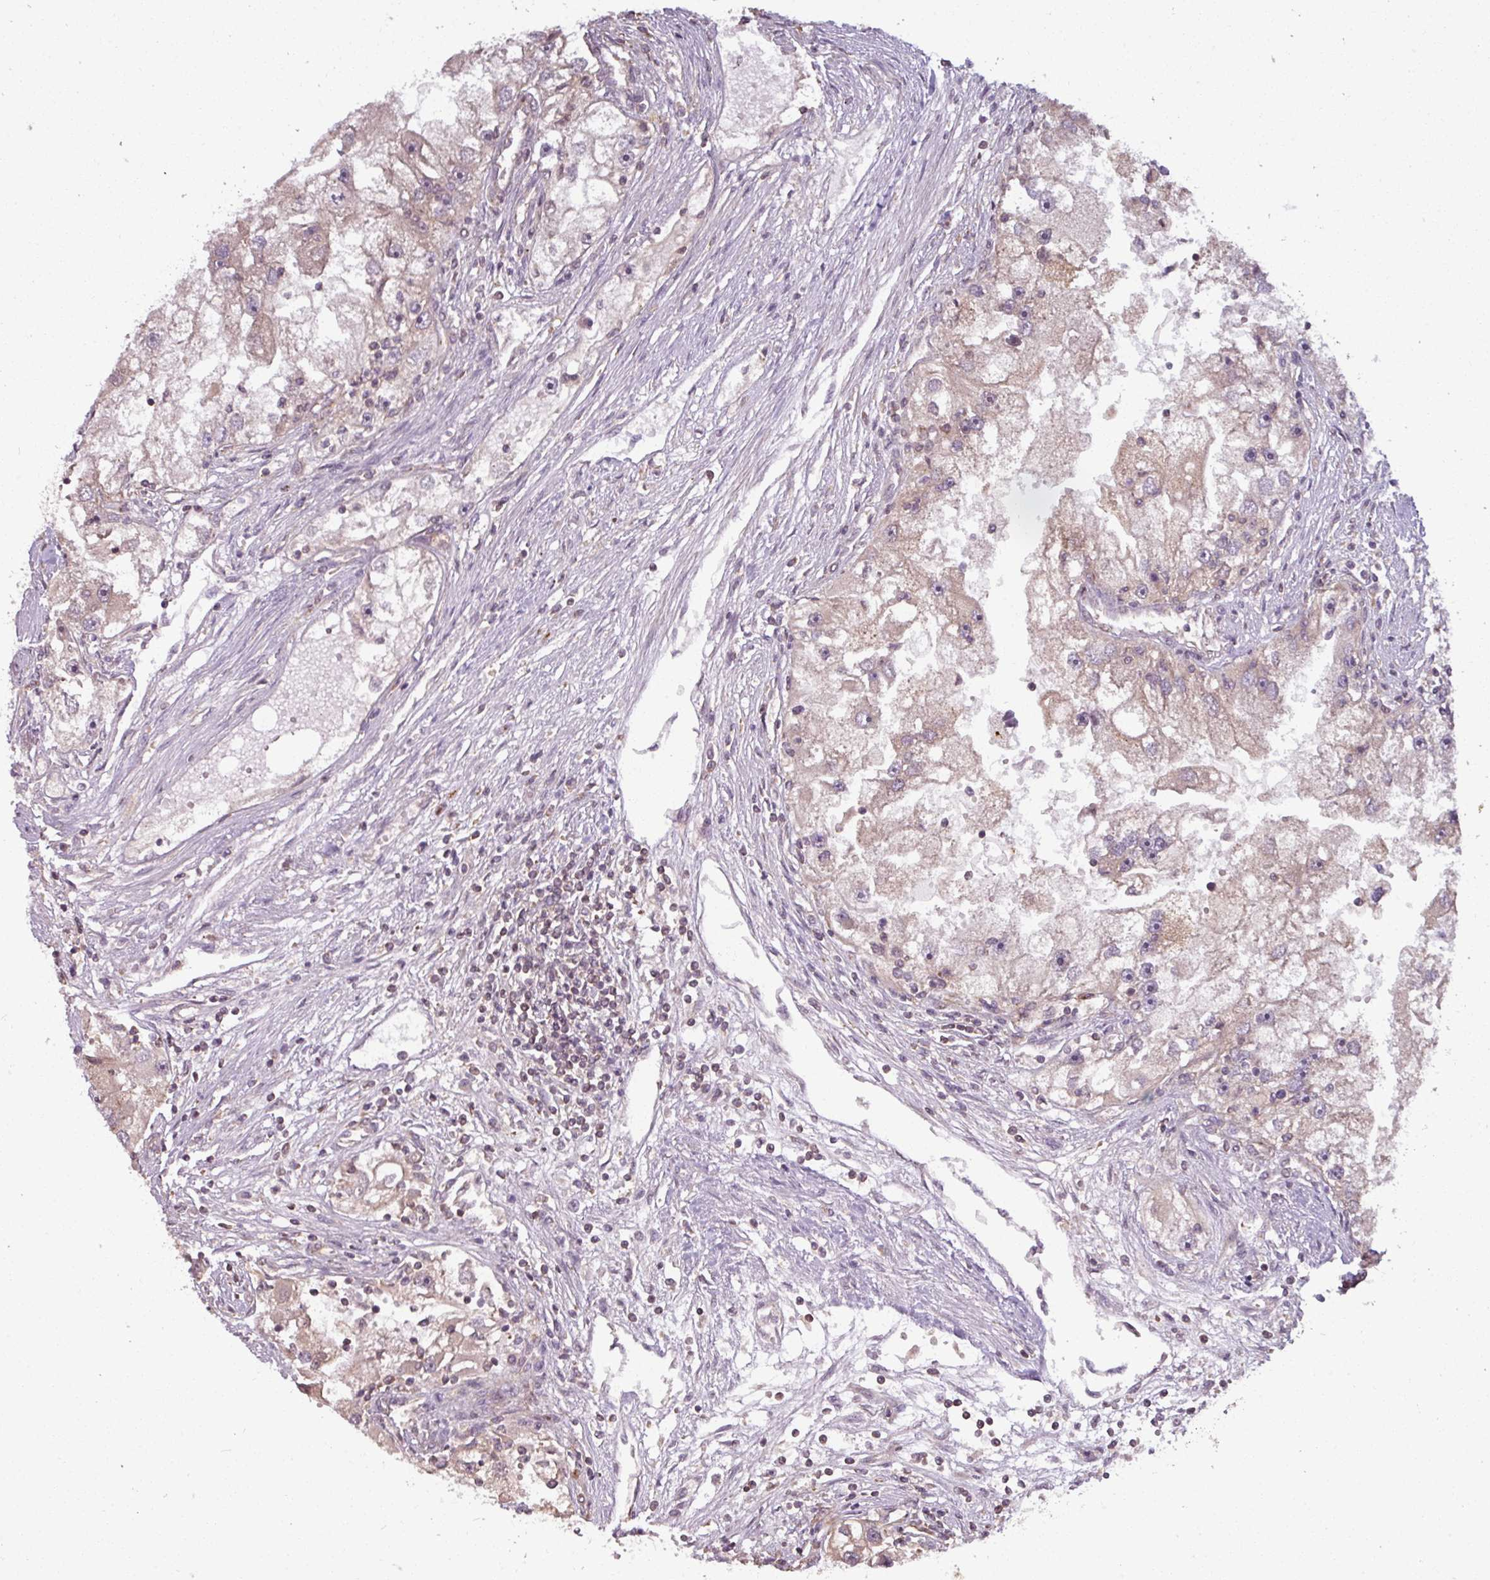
{"staining": {"intensity": "weak", "quantity": "25%-75%", "location": "cytoplasmic/membranous"}, "tissue": "renal cancer", "cell_type": "Tumor cells", "image_type": "cancer", "snomed": [{"axis": "morphology", "description": "Adenocarcinoma, NOS"}, {"axis": "topography", "description": "Kidney"}], "caption": "Renal cancer stained with DAB immunohistochemistry (IHC) reveals low levels of weak cytoplasmic/membranous expression in about 25%-75% of tumor cells.", "gene": "TUSC3", "patient": {"sex": "male", "age": 63}}